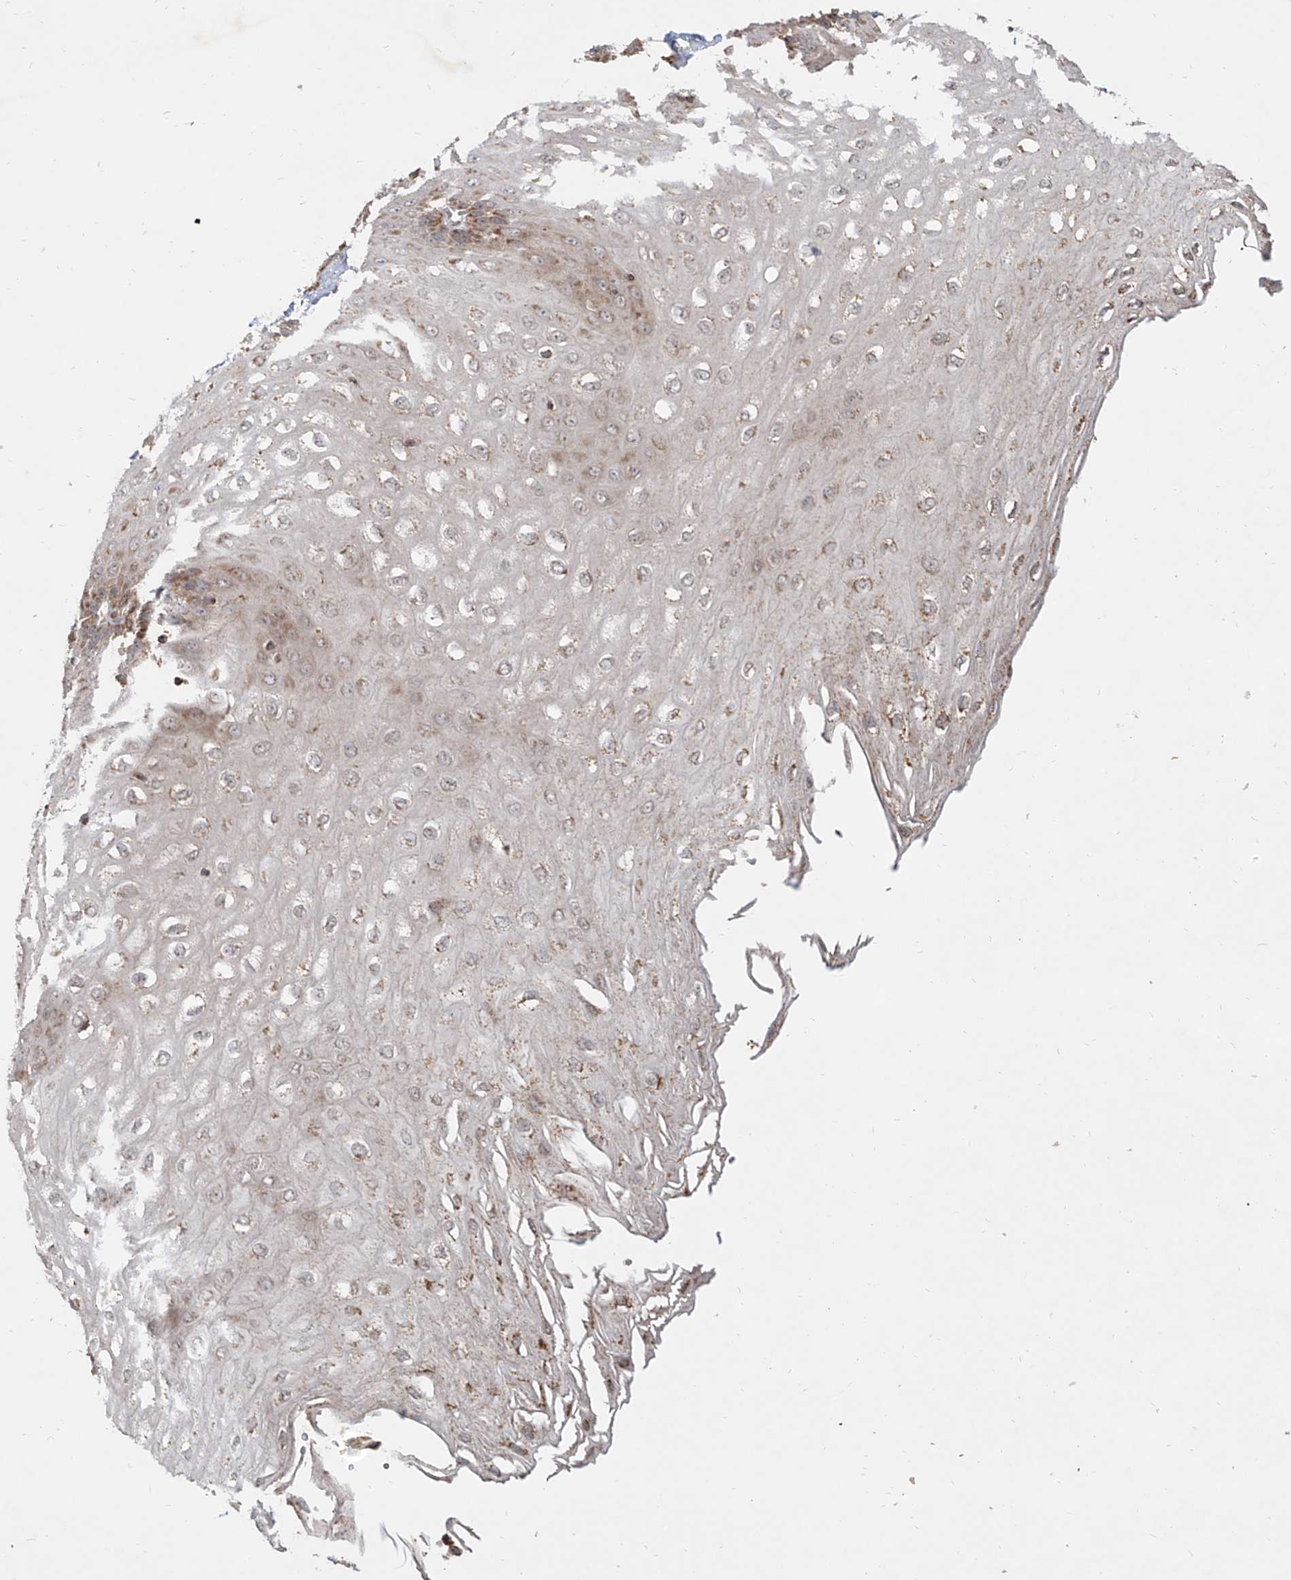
{"staining": {"intensity": "strong", "quantity": "25%-75%", "location": "cytoplasmic/membranous"}, "tissue": "esophagus", "cell_type": "Squamous epithelial cells", "image_type": "normal", "snomed": [{"axis": "morphology", "description": "Normal tissue, NOS"}, {"axis": "topography", "description": "Esophagus"}], "caption": "Esophagus stained with a brown dye shows strong cytoplasmic/membranous positive positivity in approximately 25%-75% of squamous epithelial cells.", "gene": "AIM2", "patient": {"sex": "male", "age": 60}}